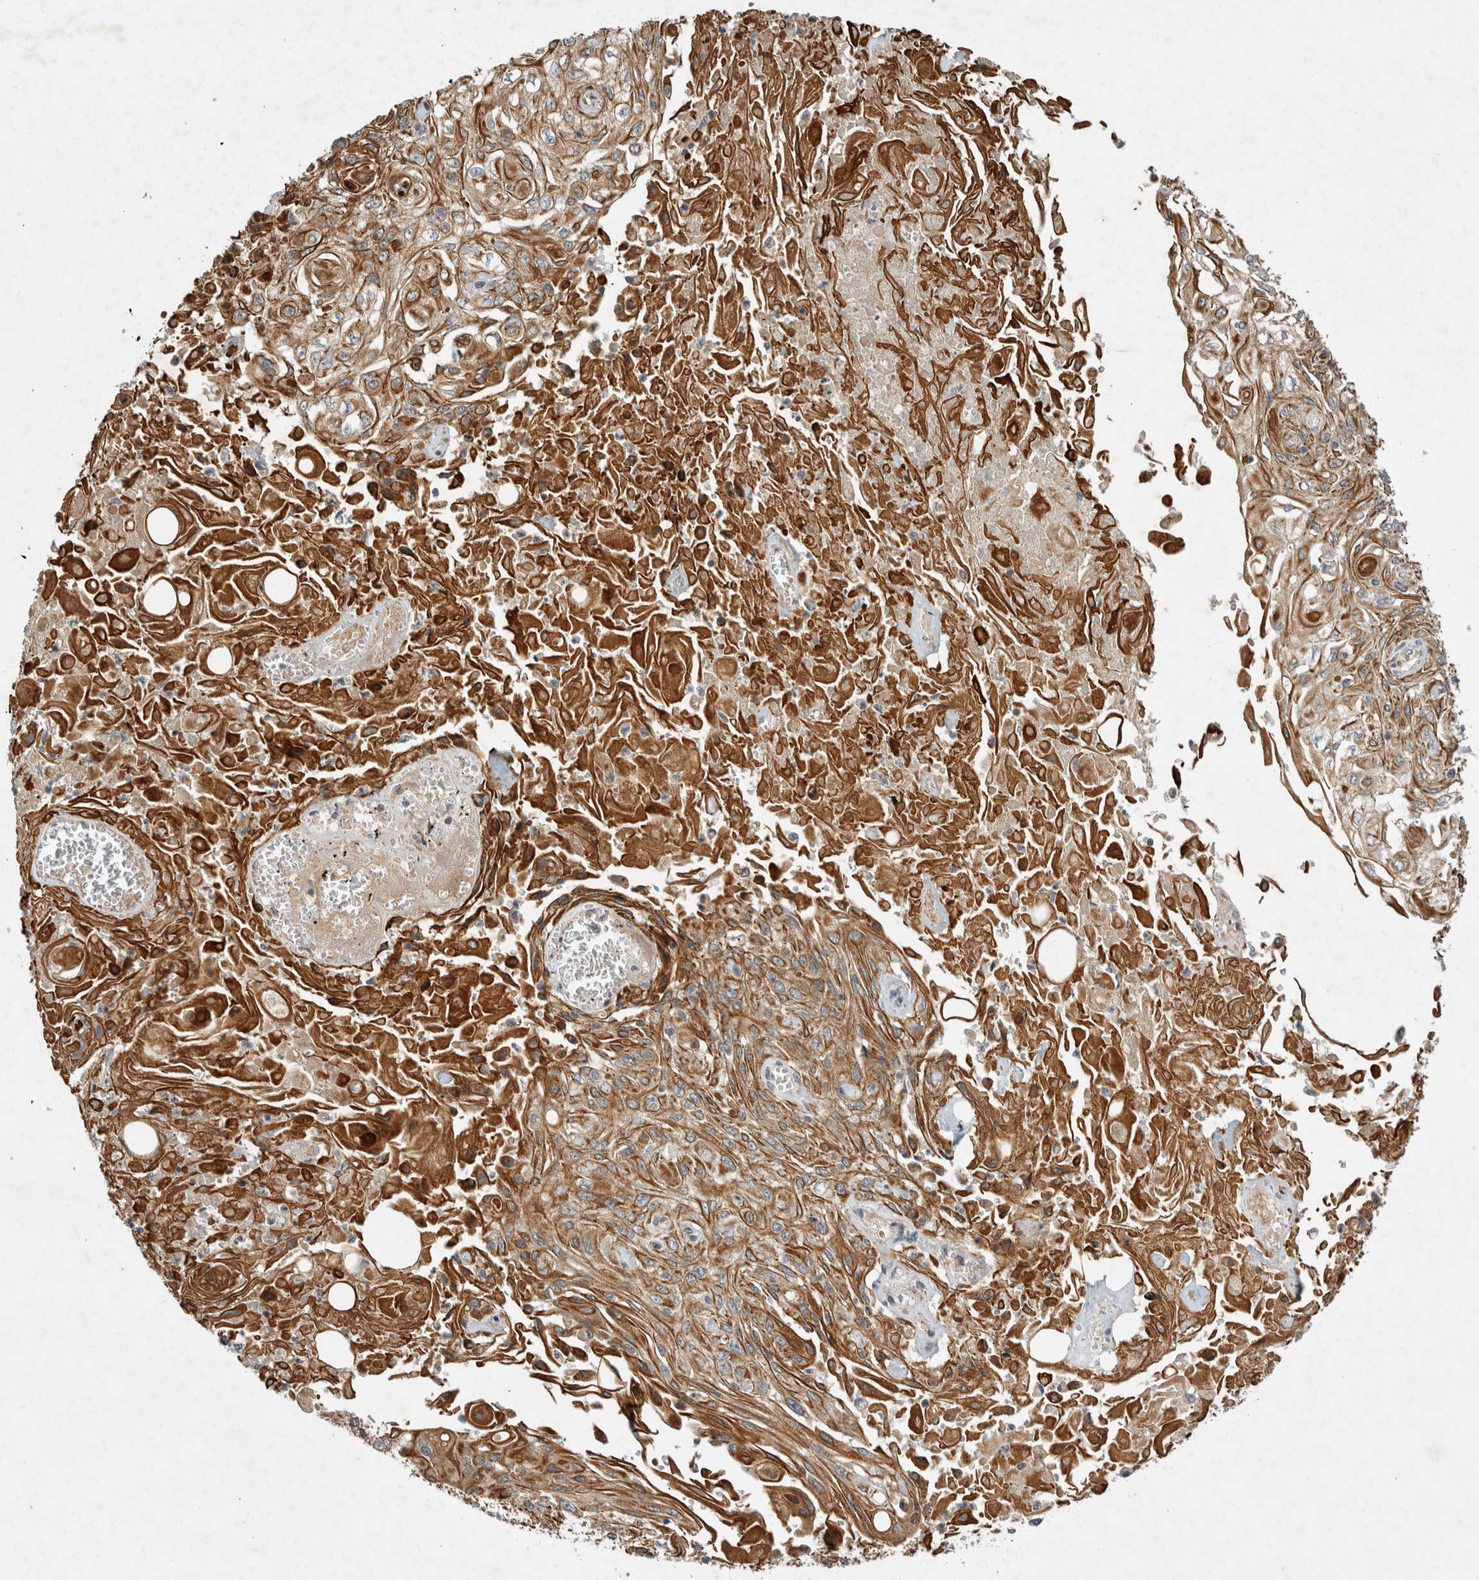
{"staining": {"intensity": "moderate", "quantity": ">75%", "location": "cytoplasmic/membranous"}, "tissue": "skin cancer", "cell_type": "Tumor cells", "image_type": "cancer", "snomed": [{"axis": "morphology", "description": "Squamous cell carcinoma, NOS"}, {"axis": "morphology", "description": "Squamous cell carcinoma, metastatic, NOS"}, {"axis": "topography", "description": "Skin"}, {"axis": "topography", "description": "Lymph node"}], "caption": "The image demonstrates immunohistochemical staining of skin cancer. There is moderate cytoplasmic/membranous positivity is identified in approximately >75% of tumor cells.", "gene": "ARMC9", "patient": {"sex": "male", "age": 75}}